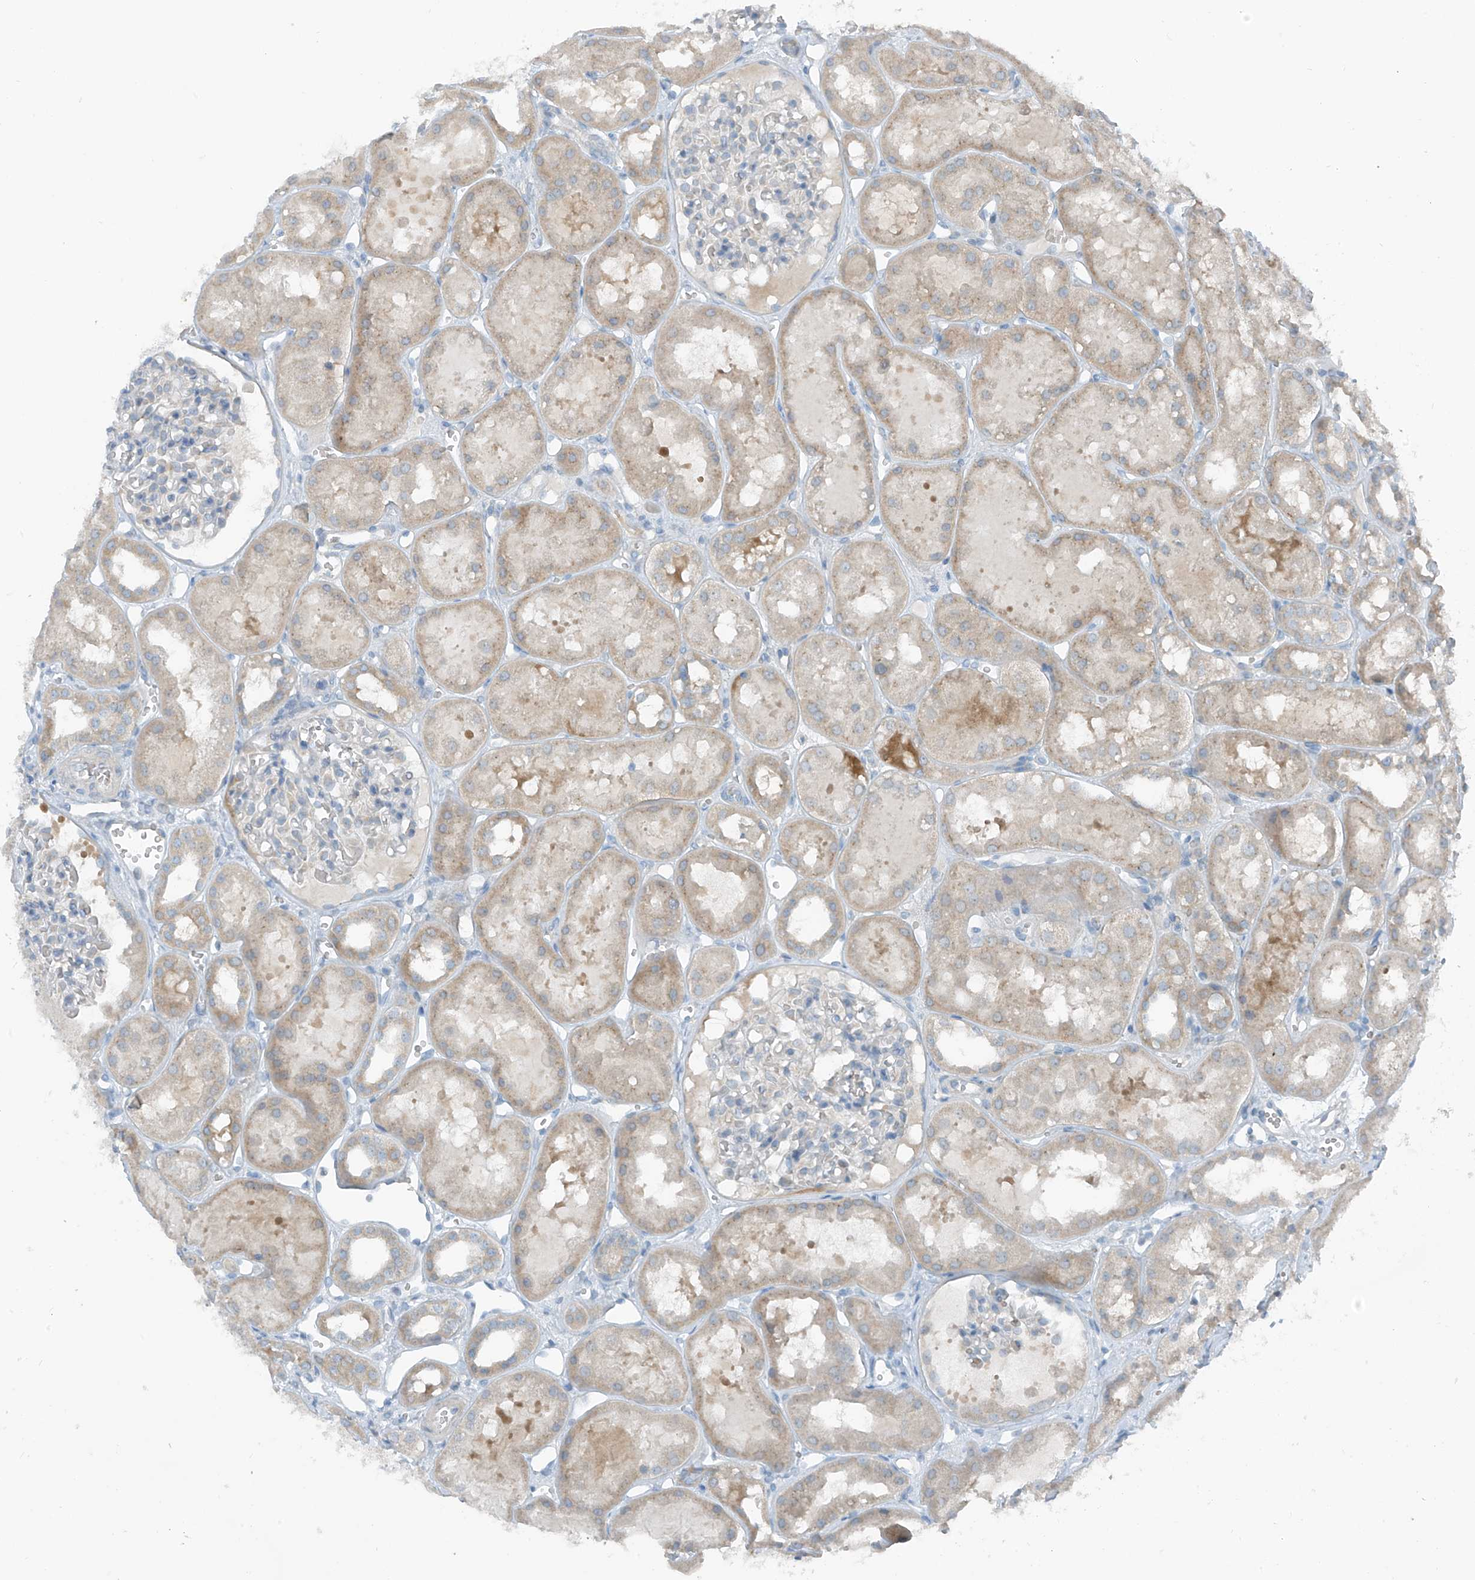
{"staining": {"intensity": "negative", "quantity": "none", "location": "none"}, "tissue": "kidney", "cell_type": "Cells in glomeruli", "image_type": "normal", "snomed": [{"axis": "morphology", "description": "Normal tissue, NOS"}, {"axis": "topography", "description": "Kidney"}], "caption": "Unremarkable kidney was stained to show a protein in brown. There is no significant positivity in cells in glomeruli. The staining was performed using DAB to visualize the protein expression in brown, while the nuclei were stained in blue with hematoxylin (Magnification: 20x).", "gene": "SLC12A6", "patient": {"sex": "male", "age": 16}}